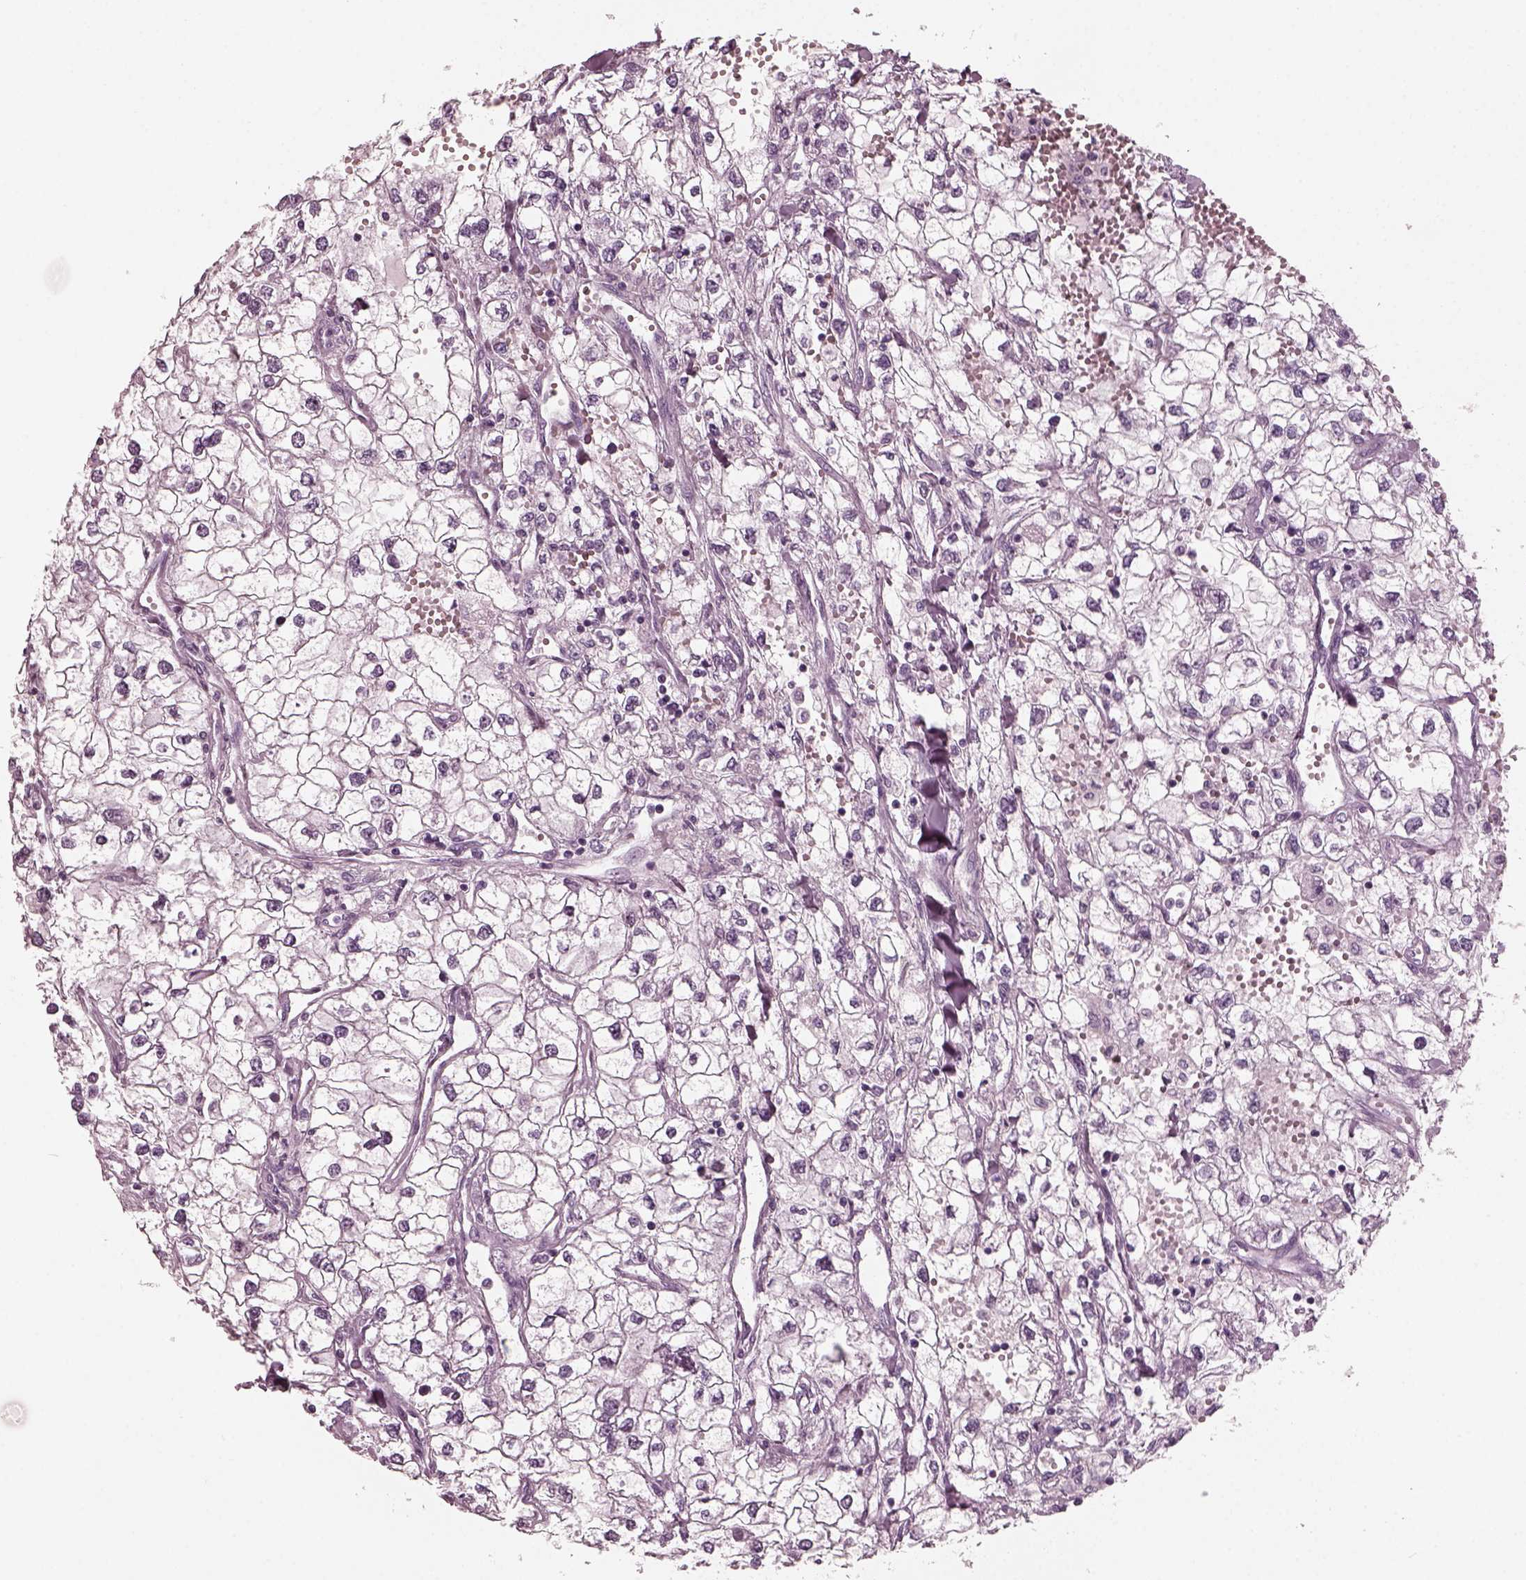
{"staining": {"intensity": "negative", "quantity": "none", "location": "none"}, "tissue": "renal cancer", "cell_type": "Tumor cells", "image_type": "cancer", "snomed": [{"axis": "morphology", "description": "Adenocarcinoma, NOS"}, {"axis": "topography", "description": "Kidney"}], "caption": "Human renal cancer stained for a protein using IHC demonstrates no staining in tumor cells.", "gene": "RCVRN", "patient": {"sex": "male", "age": 59}}